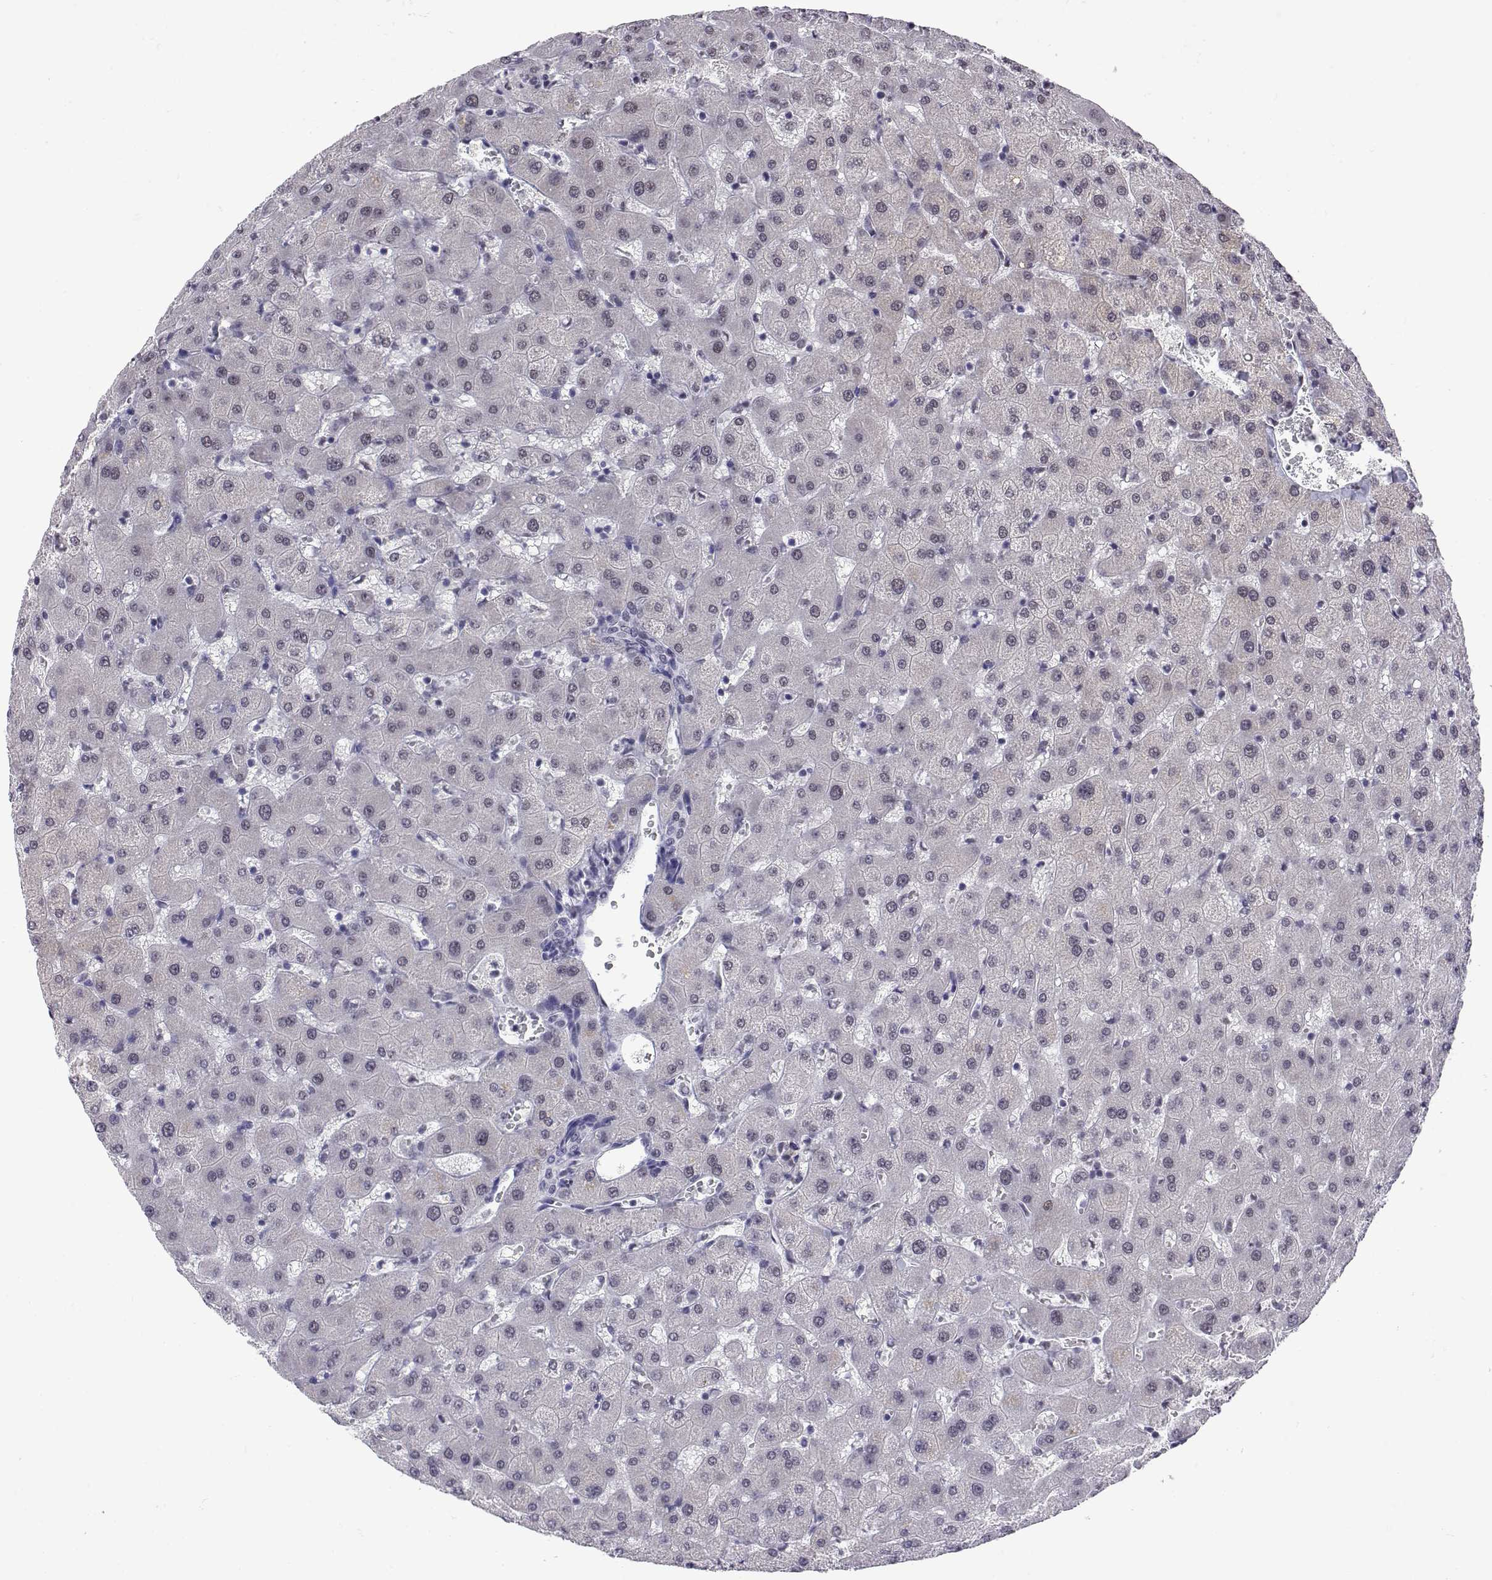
{"staining": {"intensity": "negative", "quantity": "none", "location": "none"}, "tissue": "liver", "cell_type": "Cholangiocytes", "image_type": "normal", "snomed": [{"axis": "morphology", "description": "Normal tissue, NOS"}, {"axis": "topography", "description": "Liver"}], "caption": "IHC of benign human liver demonstrates no staining in cholangiocytes.", "gene": "POLDIP3", "patient": {"sex": "female", "age": 63}}